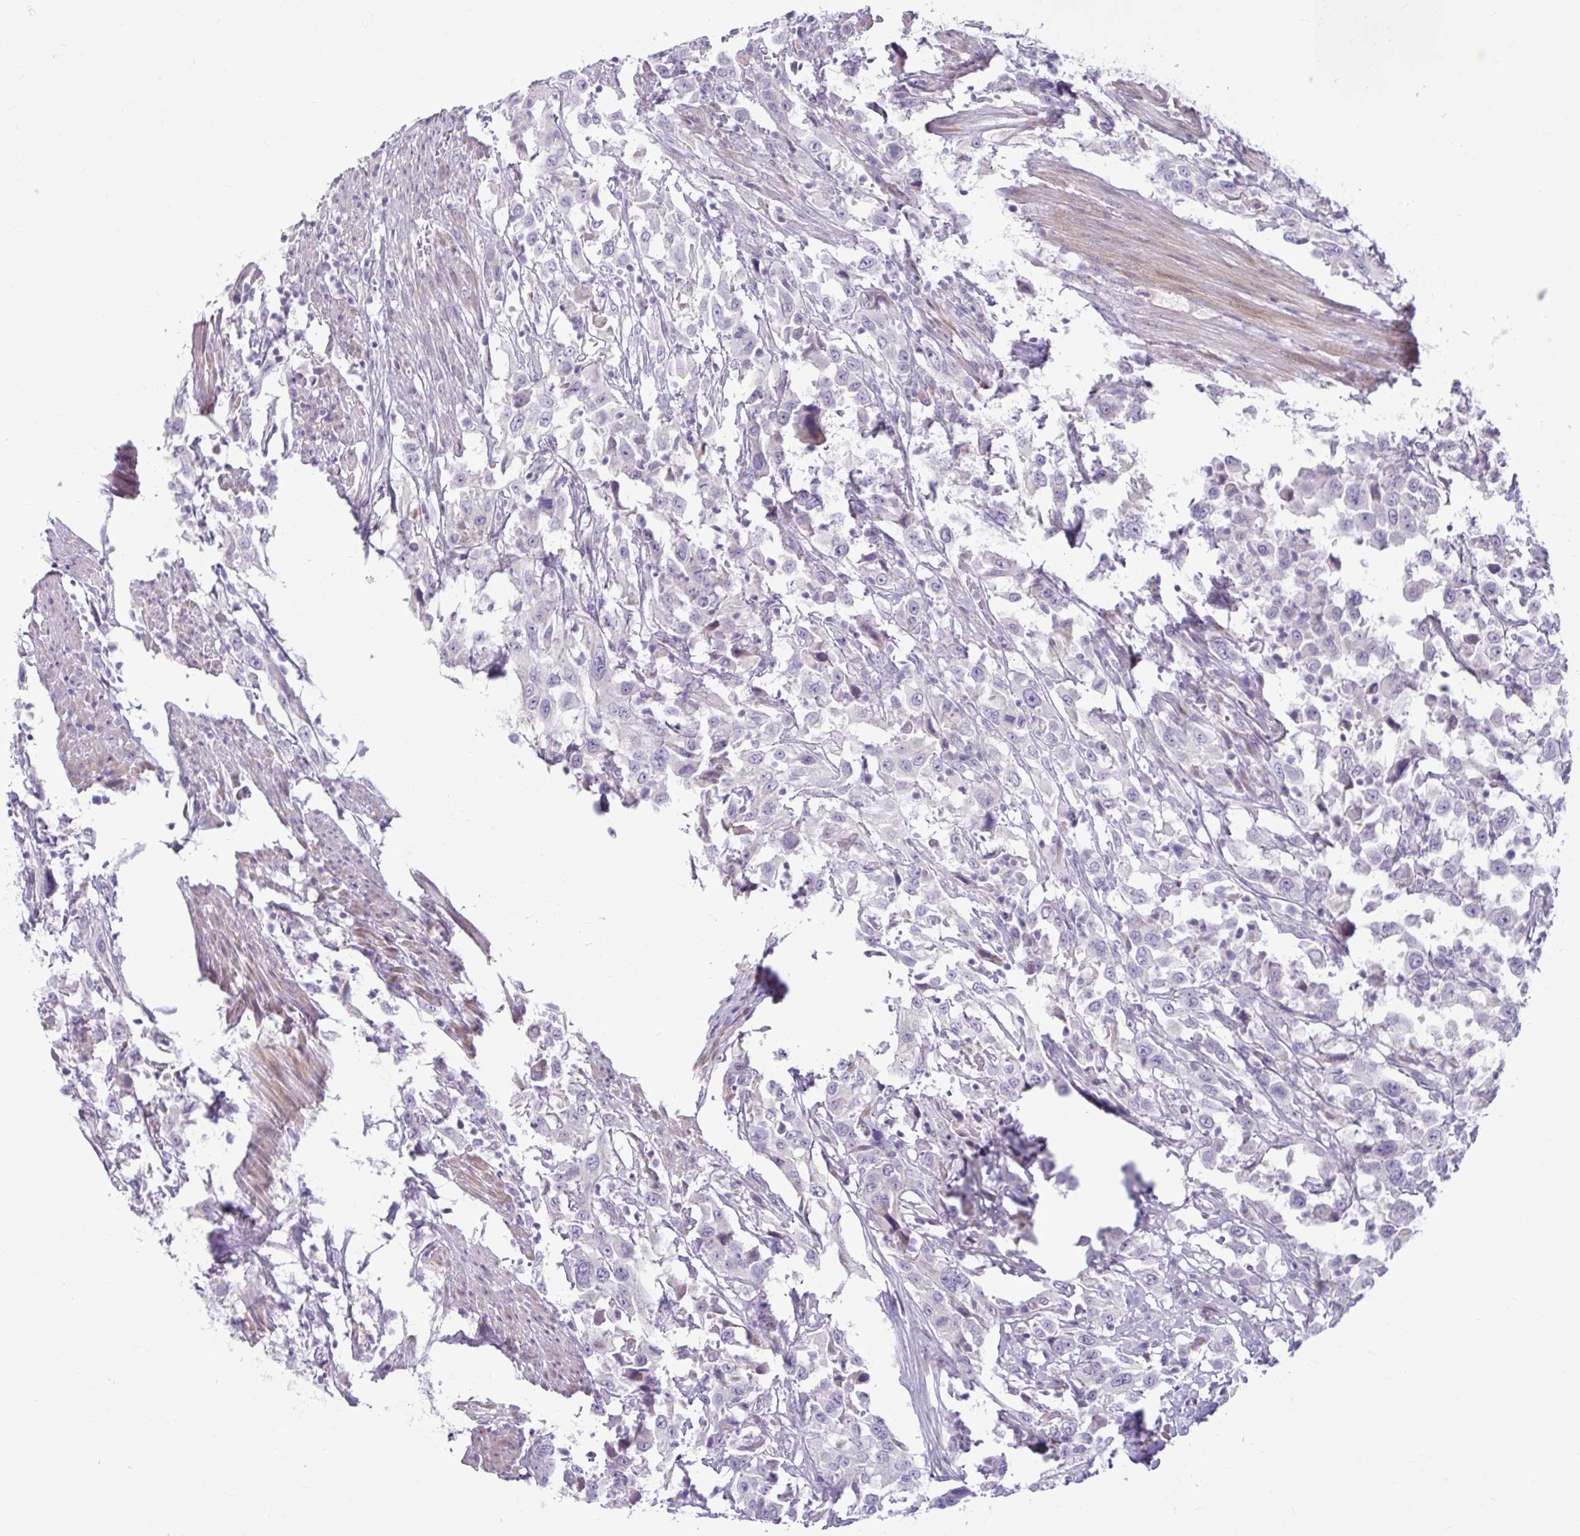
{"staining": {"intensity": "negative", "quantity": "none", "location": "none"}, "tissue": "urothelial cancer", "cell_type": "Tumor cells", "image_type": "cancer", "snomed": [{"axis": "morphology", "description": "Urothelial carcinoma, High grade"}, {"axis": "topography", "description": "Urinary bladder"}], "caption": "Immunohistochemistry micrograph of human urothelial cancer stained for a protein (brown), which shows no expression in tumor cells. (DAB (3,3'-diaminobenzidine) IHC, high magnification).", "gene": "MSMO1", "patient": {"sex": "male", "age": 61}}